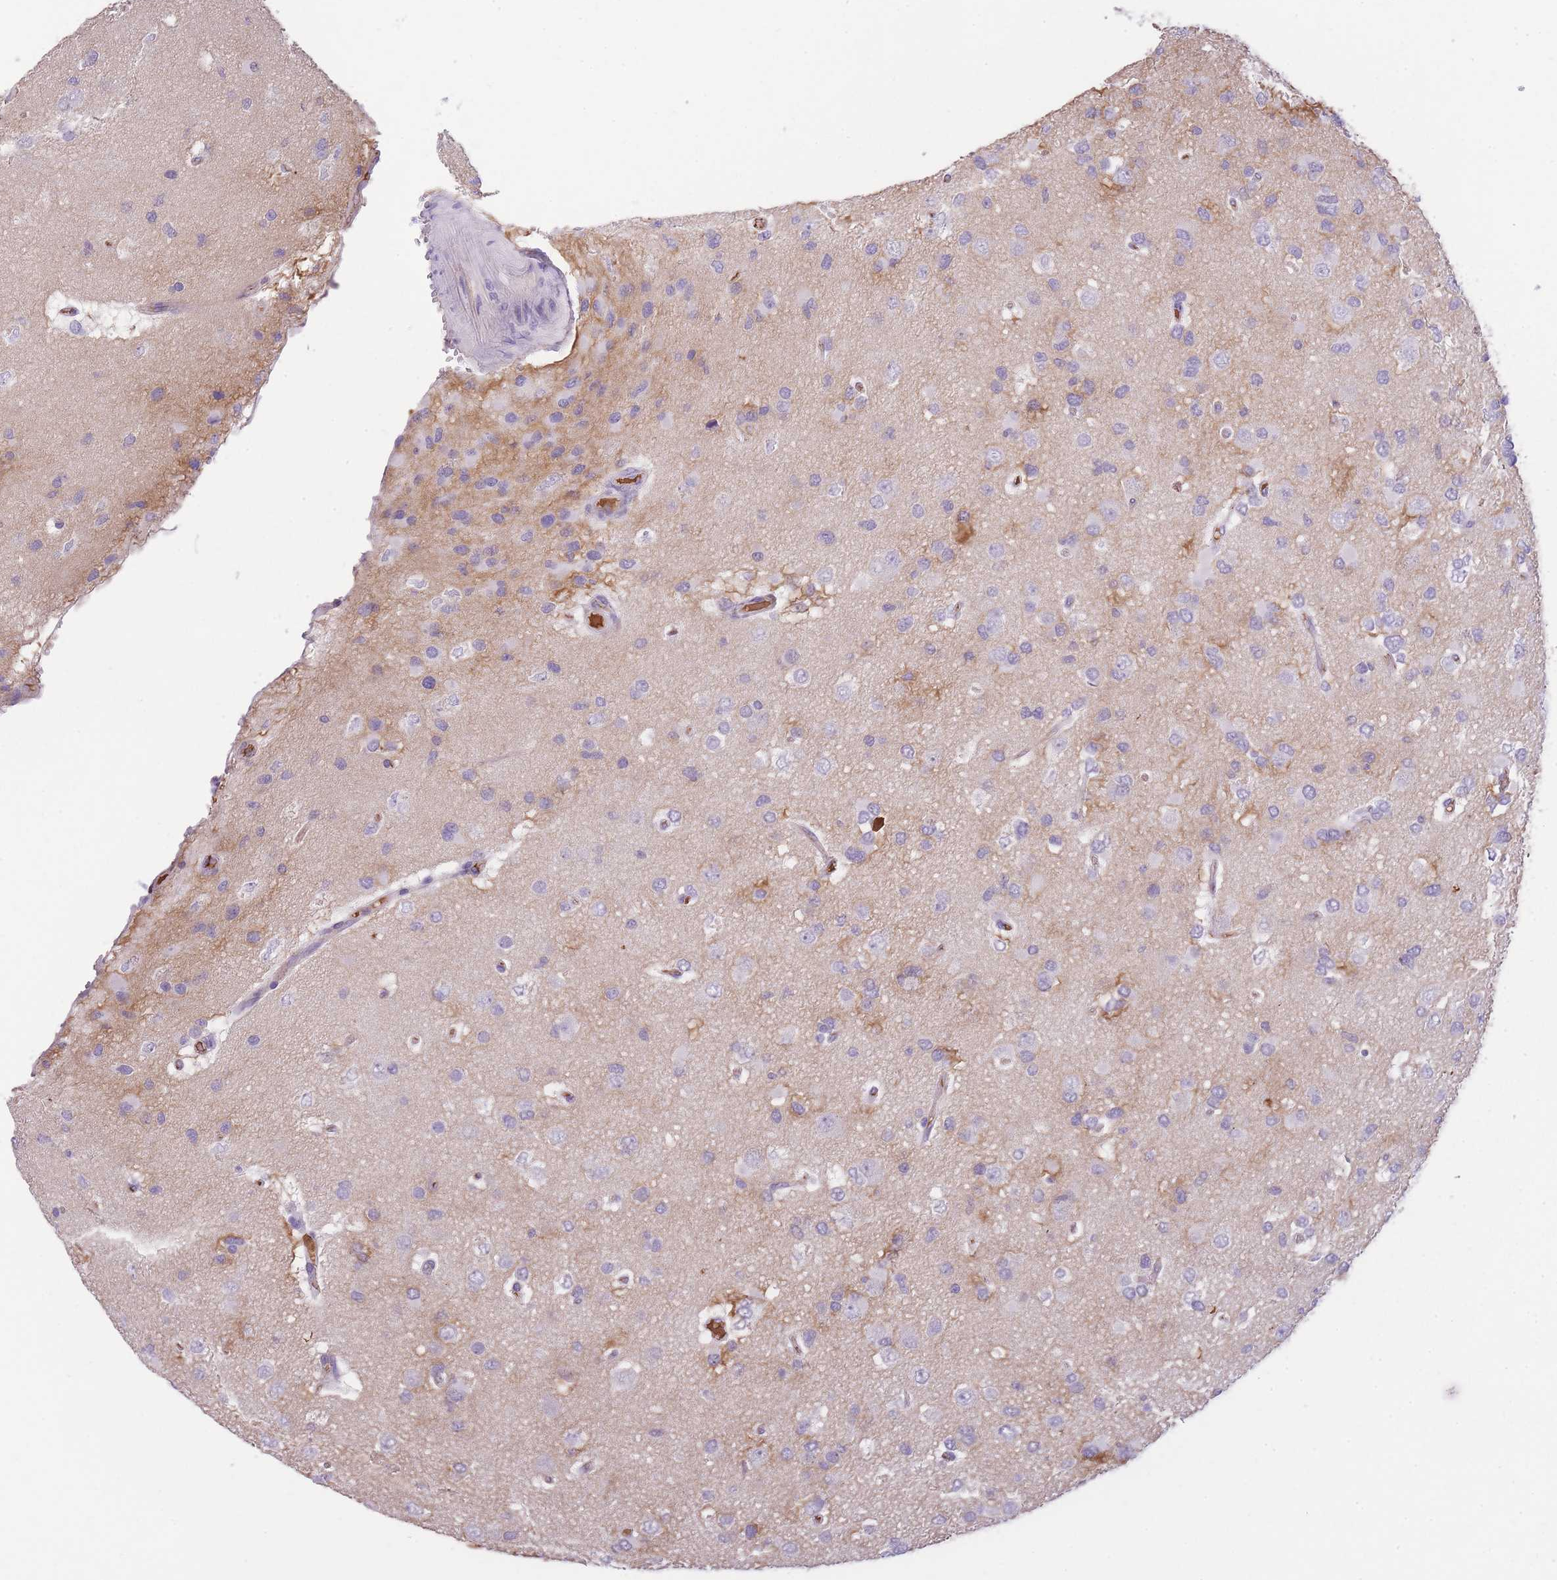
{"staining": {"intensity": "negative", "quantity": "none", "location": "none"}, "tissue": "glioma", "cell_type": "Tumor cells", "image_type": "cancer", "snomed": [{"axis": "morphology", "description": "Glioma, malignant, High grade"}, {"axis": "topography", "description": "Brain"}], "caption": "A high-resolution image shows IHC staining of glioma, which displays no significant staining in tumor cells.", "gene": "GNAT1", "patient": {"sex": "male", "age": 53}}